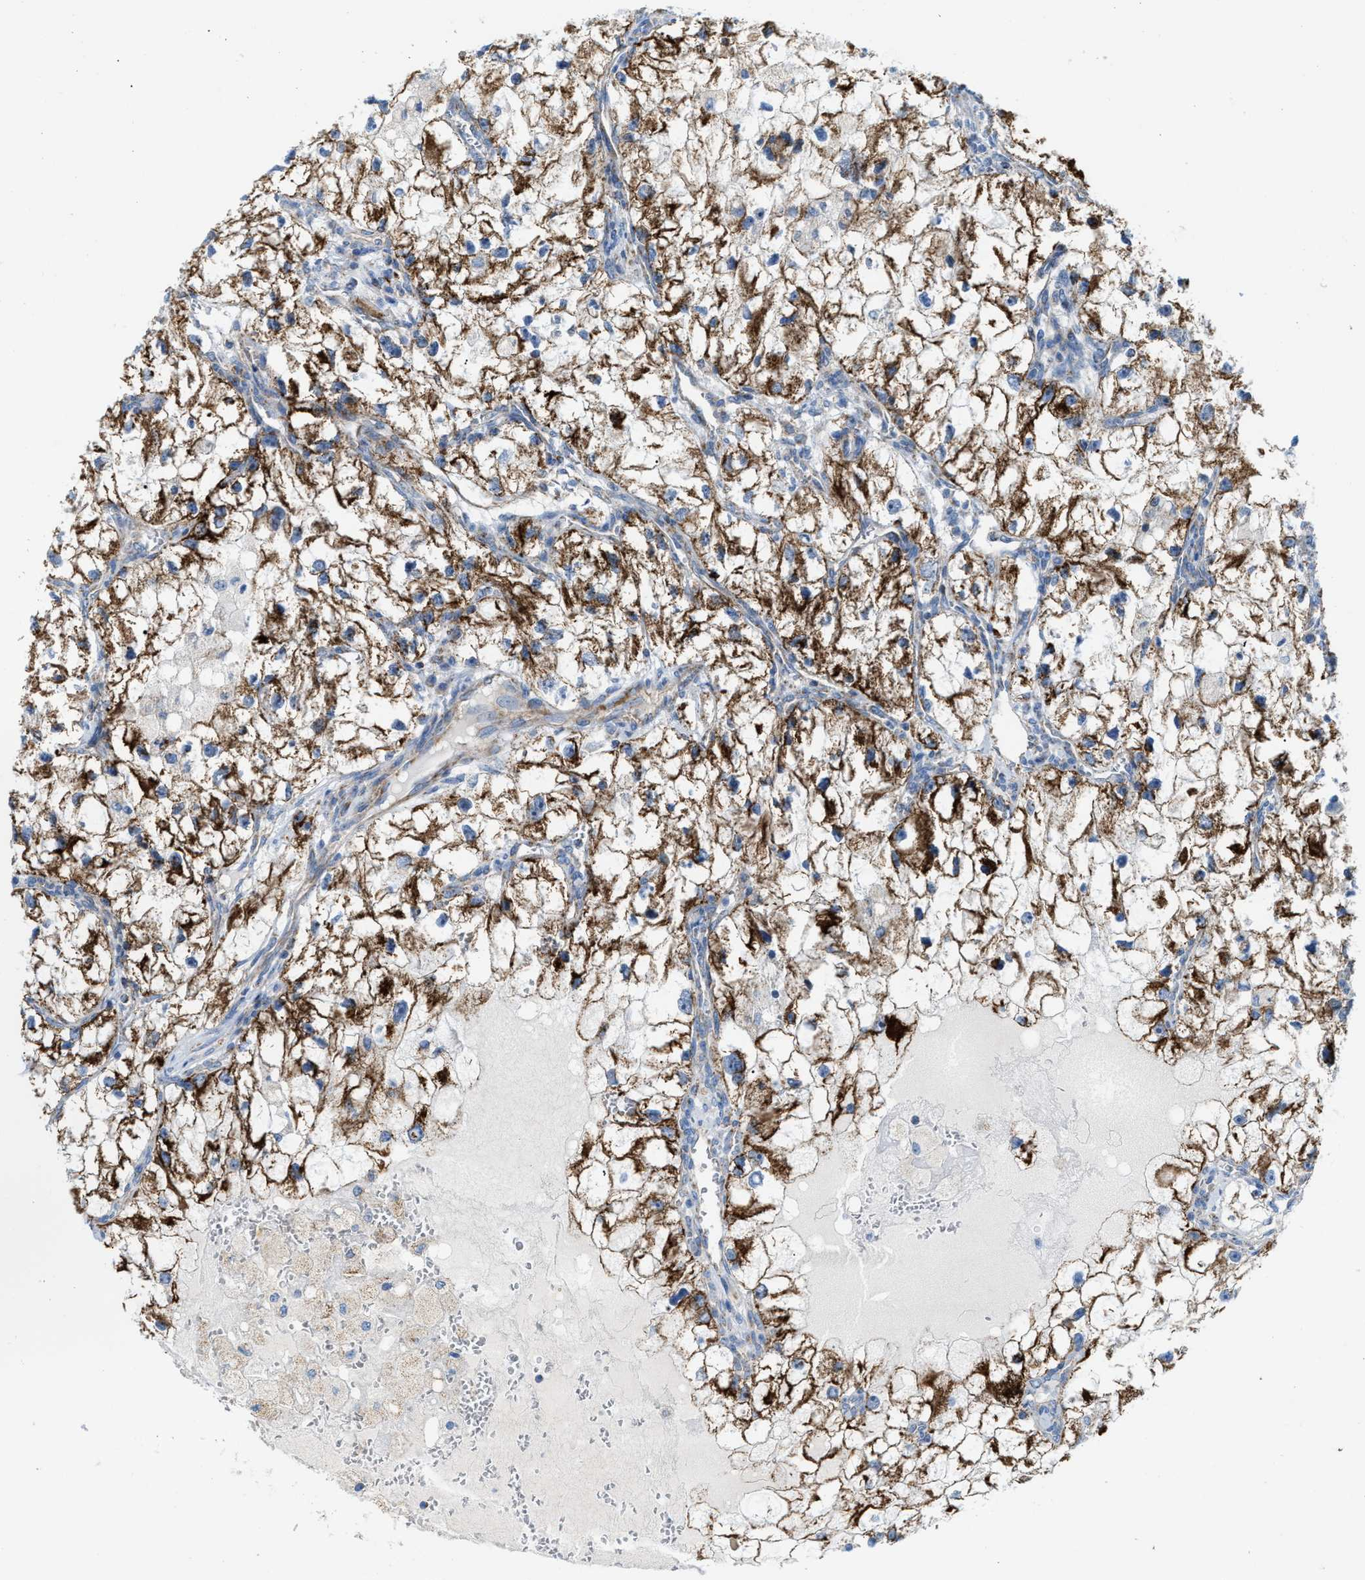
{"staining": {"intensity": "strong", "quantity": ">75%", "location": "cytoplasmic/membranous"}, "tissue": "renal cancer", "cell_type": "Tumor cells", "image_type": "cancer", "snomed": [{"axis": "morphology", "description": "Adenocarcinoma, NOS"}, {"axis": "topography", "description": "Kidney"}], "caption": "Immunohistochemistry (IHC) histopathology image of neoplastic tissue: adenocarcinoma (renal) stained using immunohistochemistry reveals high levels of strong protein expression localized specifically in the cytoplasmic/membranous of tumor cells, appearing as a cytoplasmic/membranous brown color.", "gene": "JADE1", "patient": {"sex": "female", "age": 70}}